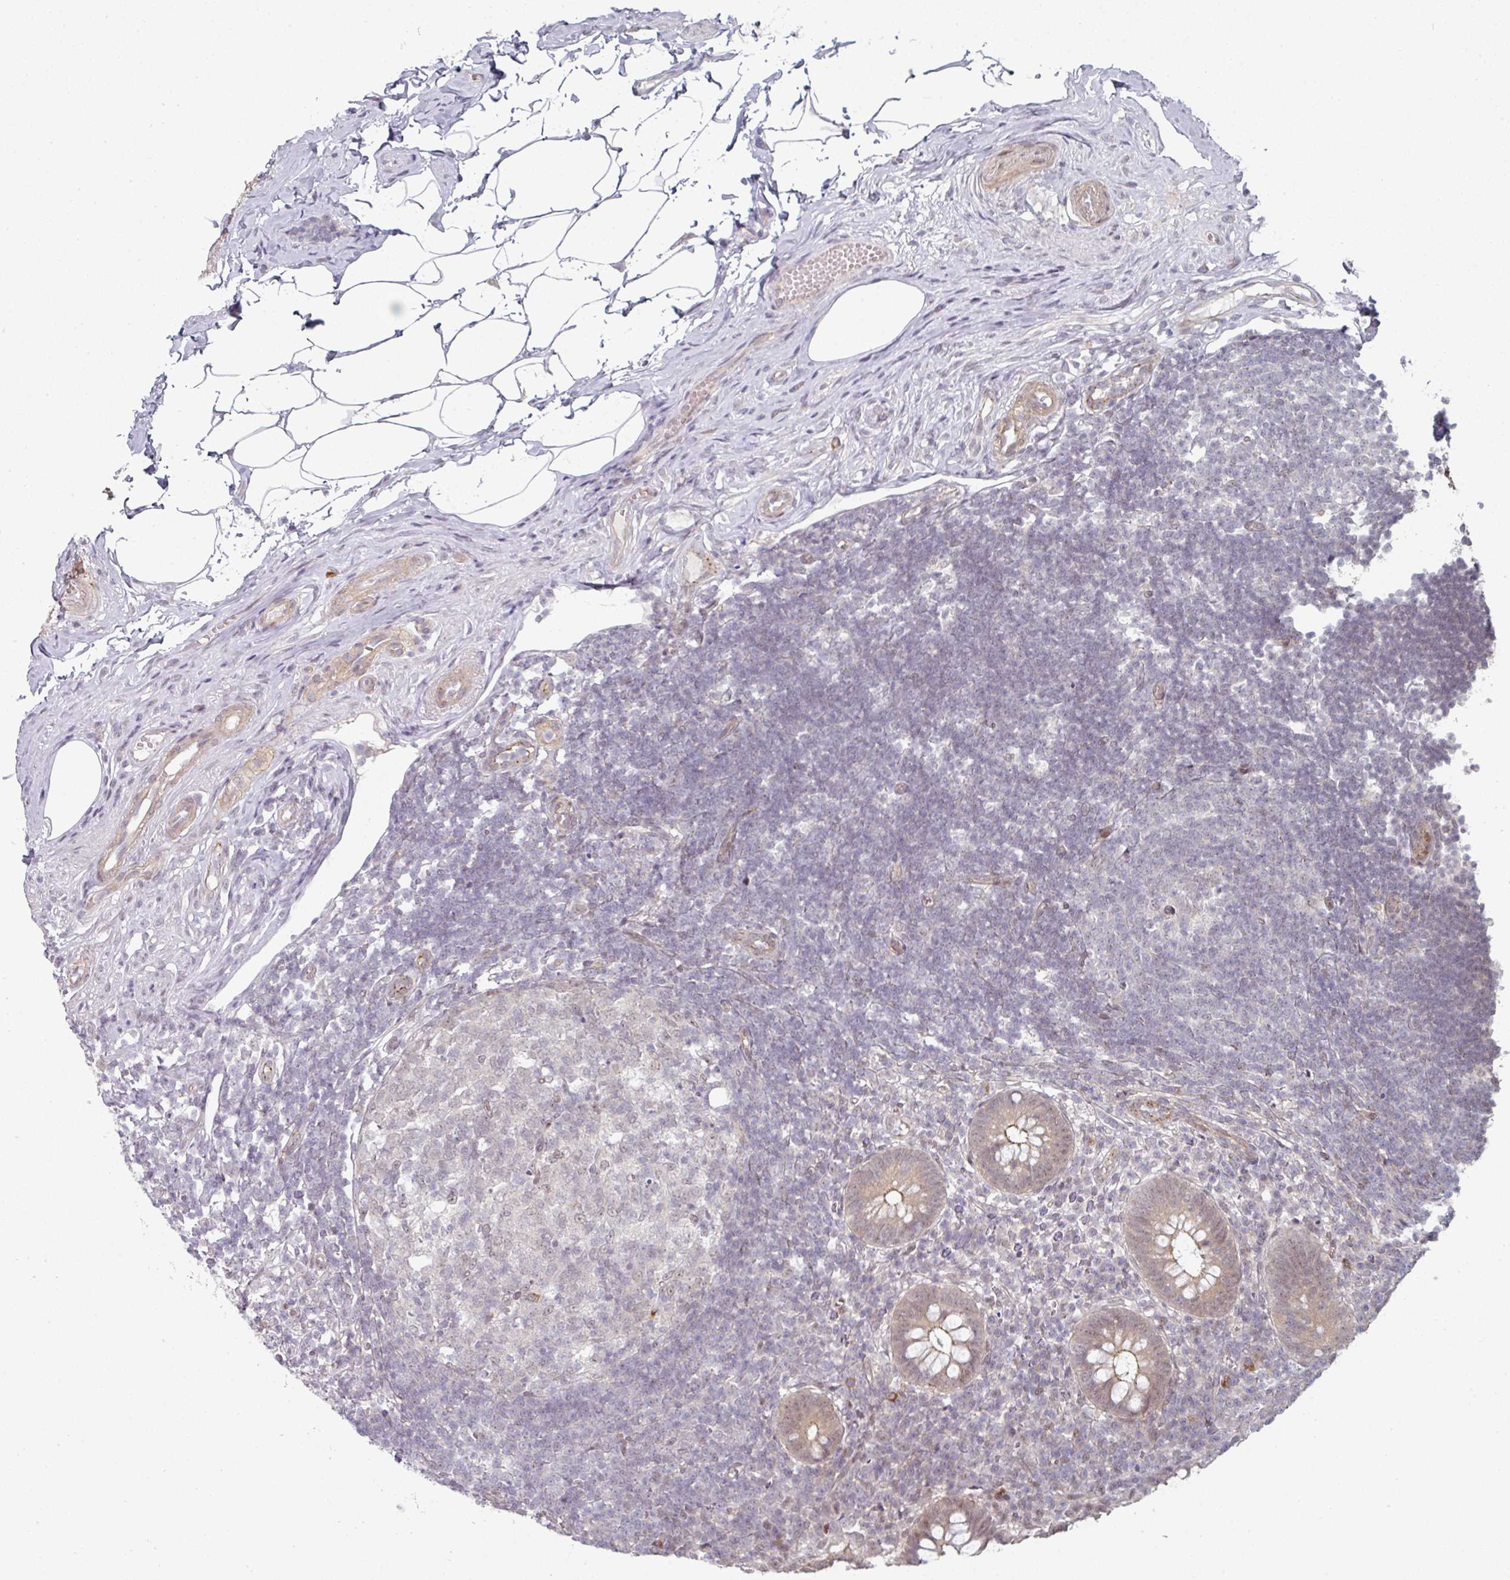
{"staining": {"intensity": "weak", "quantity": "<25%", "location": "cytoplasmic/membranous,nuclear"}, "tissue": "appendix", "cell_type": "Glandular cells", "image_type": "normal", "snomed": [{"axis": "morphology", "description": "Normal tissue, NOS"}, {"axis": "topography", "description": "Appendix"}], "caption": "An immunohistochemistry (IHC) image of unremarkable appendix is shown. There is no staining in glandular cells of appendix. (IHC, brightfield microscopy, high magnification).", "gene": "TMCC1", "patient": {"sex": "female", "age": 56}}